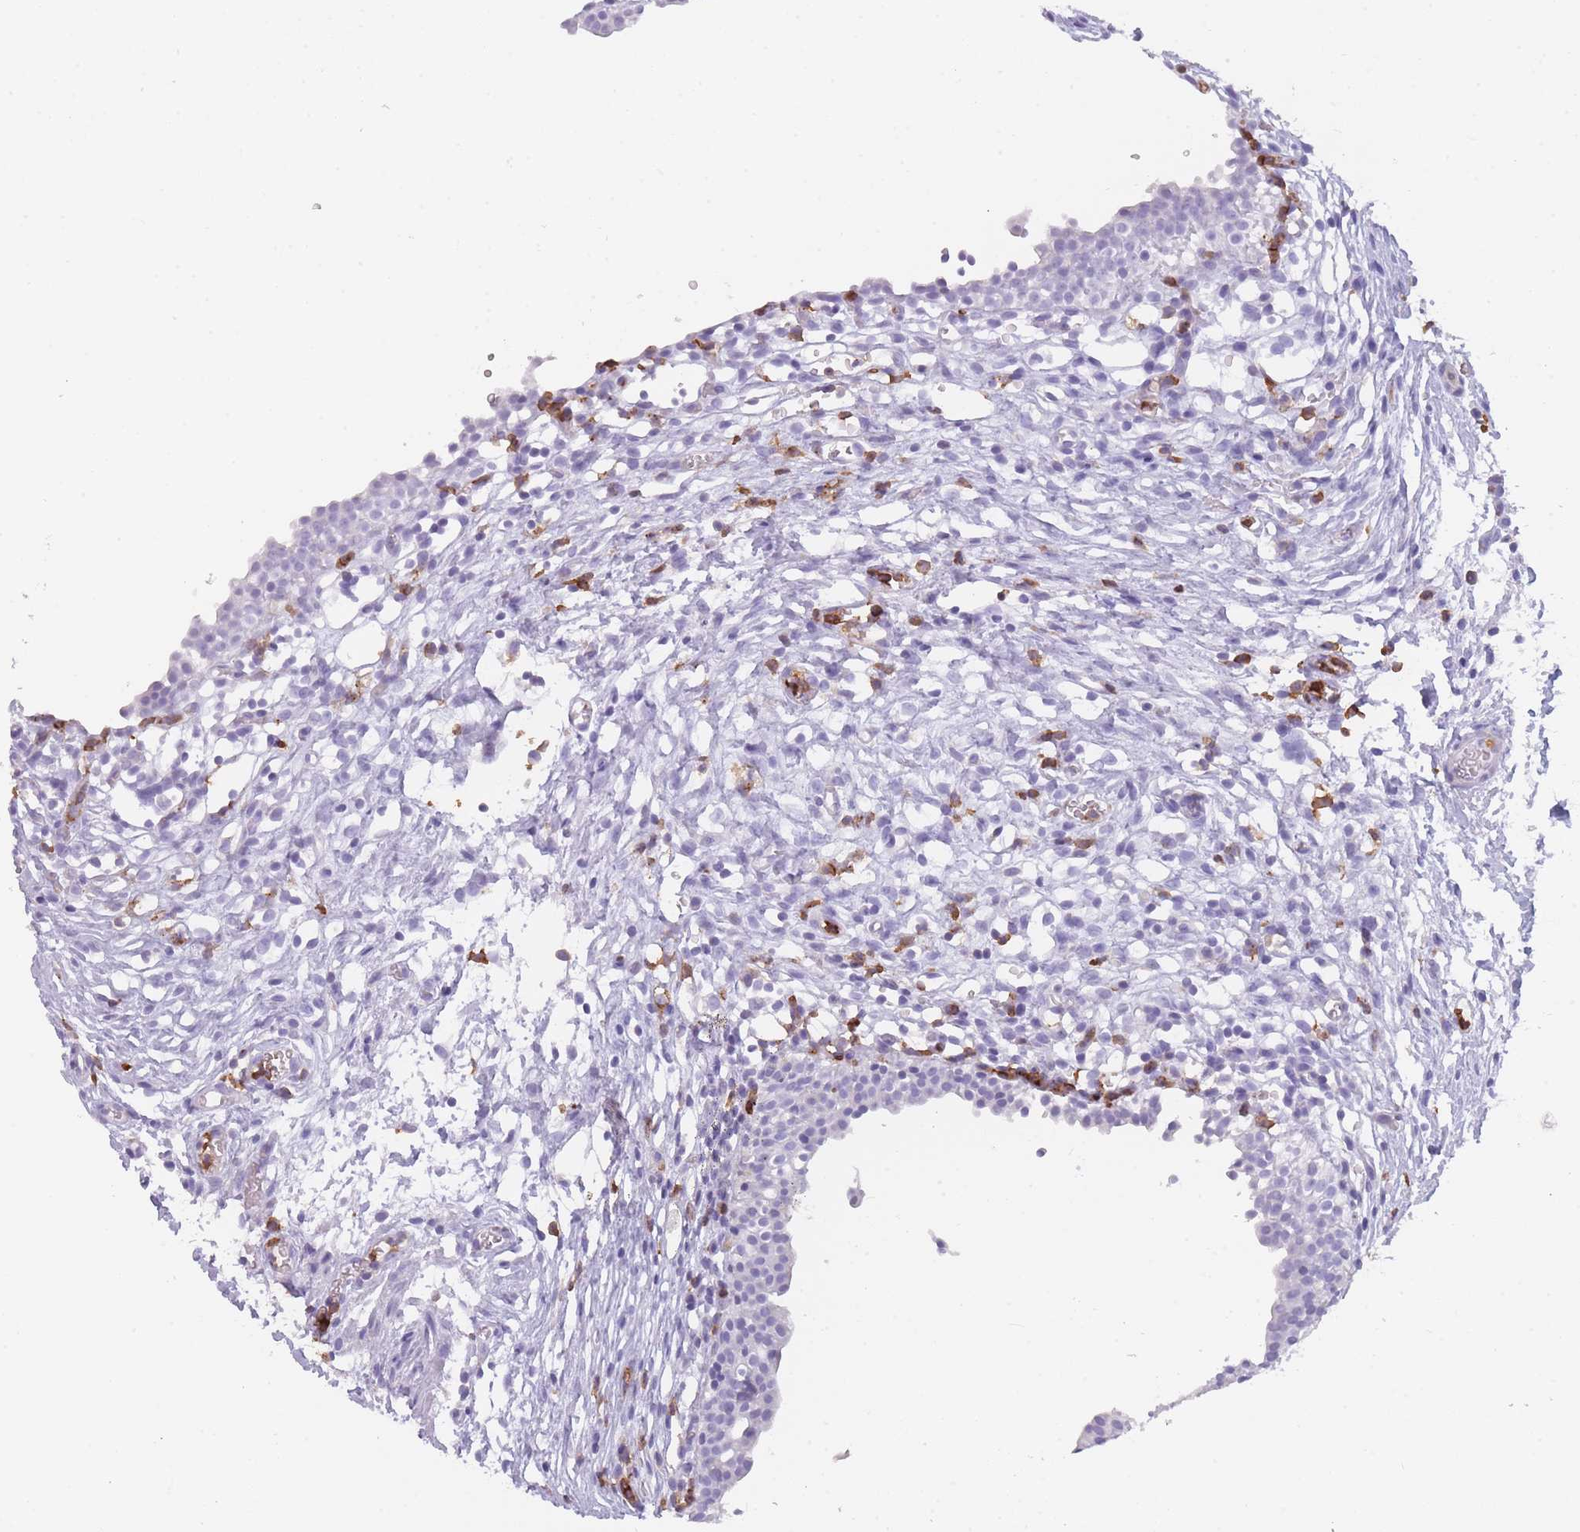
{"staining": {"intensity": "negative", "quantity": "none", "location": "none"}, "tissue": "urinary bladder", "cell_type": "Urothelial cells", "image_type": "normal", "snomed": [{"axis": "morphology", "description": "Normal tissue, NOS"}, {"axis": "topography", "description": "Urinary bladder"}, {"axis": "topography", "description": "Peripheral nerve tissue"}], "caption": "High power microscopy photomicrograph of an immunohistochemistry histopathology image of benign urinary bladder, revealing no significant expression in urothelial cells.", "gene": "CR1L", "patient": {"sex": "male", "age": 55}}